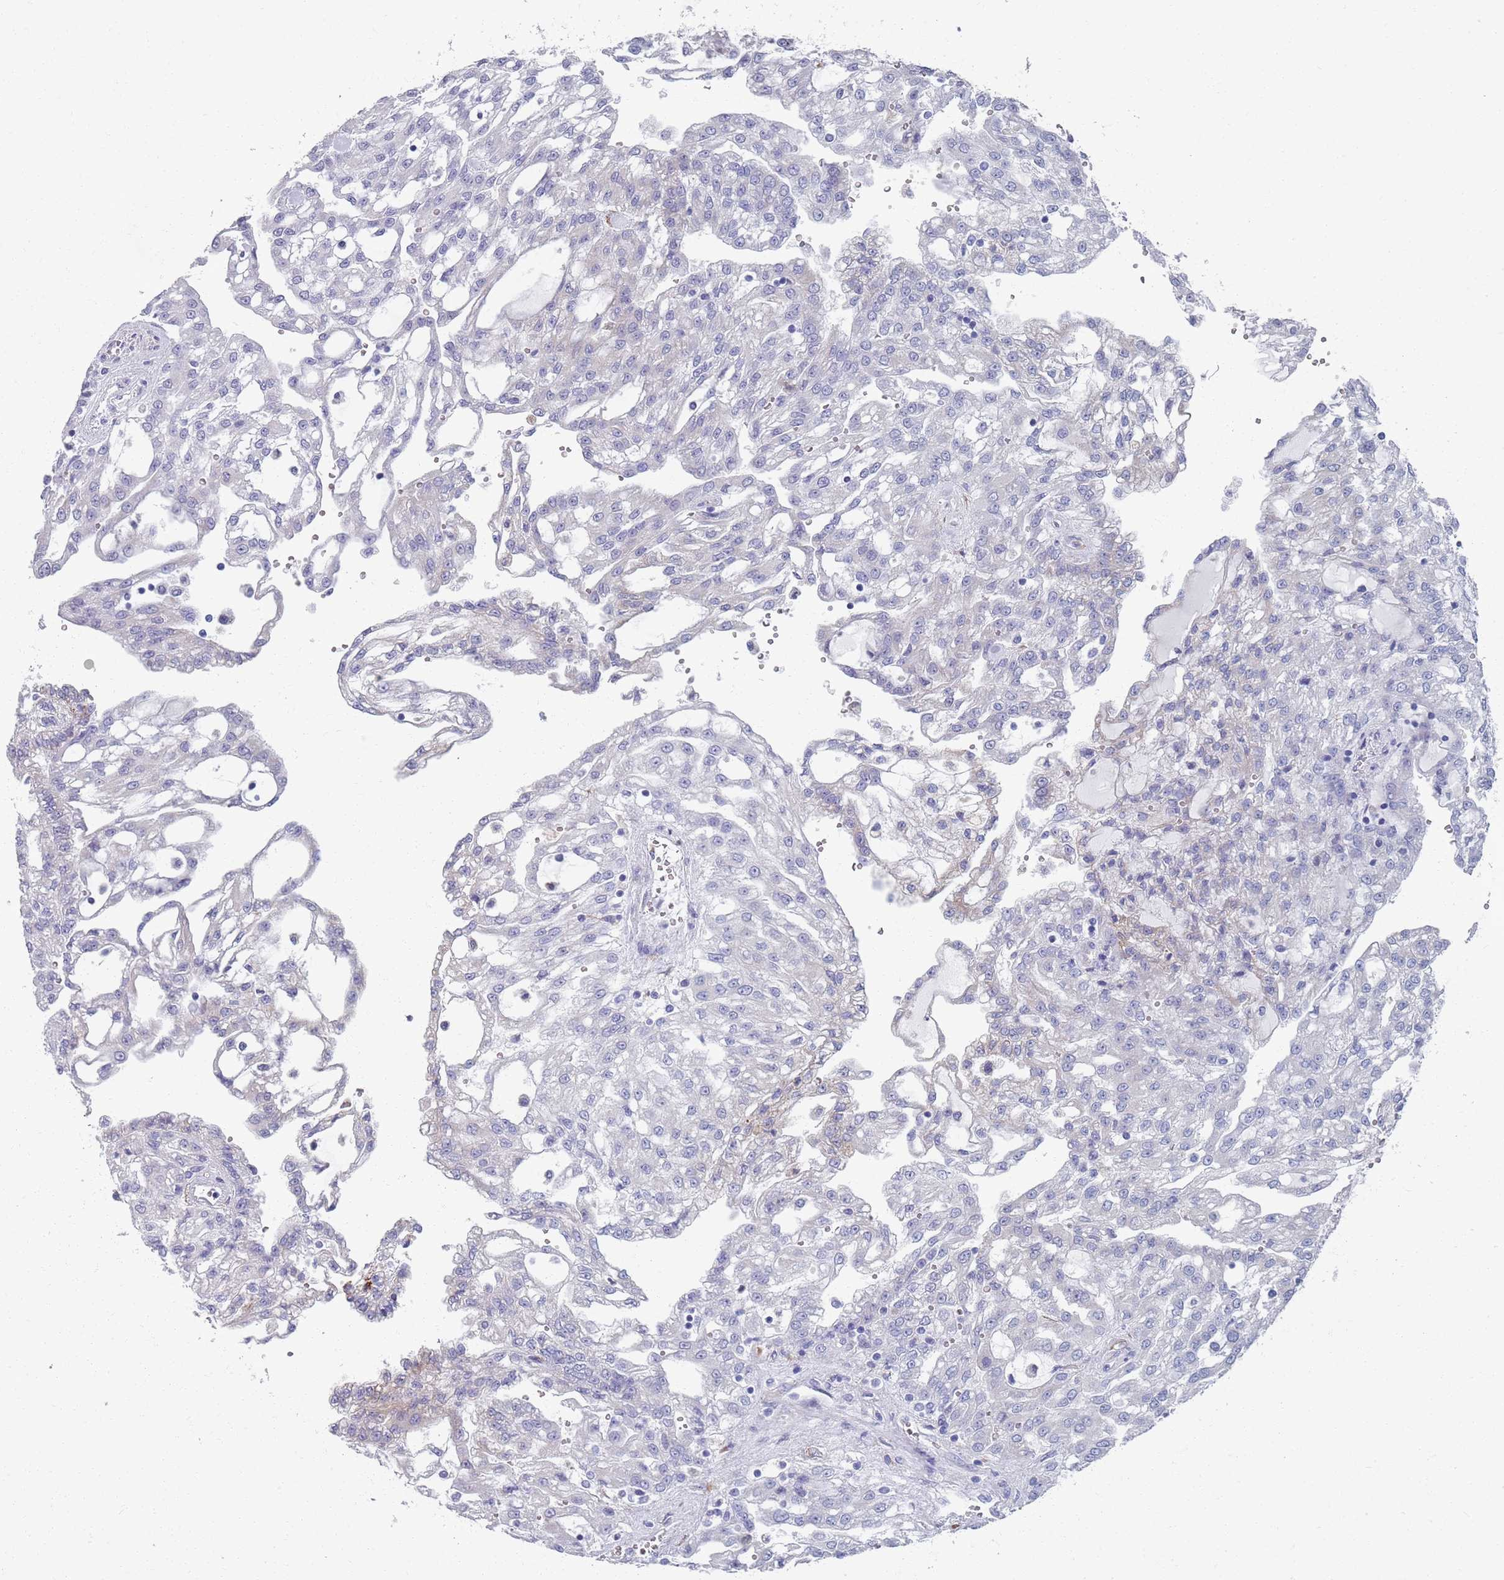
{"staining": {"intensity": "negative", "quantity": "none", "location": "none"}, "tissue": "renal cancer", "cell_type": "Tumor cells", "image_type": "cancer", "snomed": [{"axis": "morphology", "description": "Adenocarcinoma, NOS"}, {"axis": "topography", "description": "Kidney"}], "caption": "High magnification brightfield microscopy of renal adenocarcinoma stained with DAB (brown) and counterstained with hematoxylin (blue): tumor cells show no significant expression.", "gene": "PLOD1", "patient": {"sex": "male", "age": 63}}